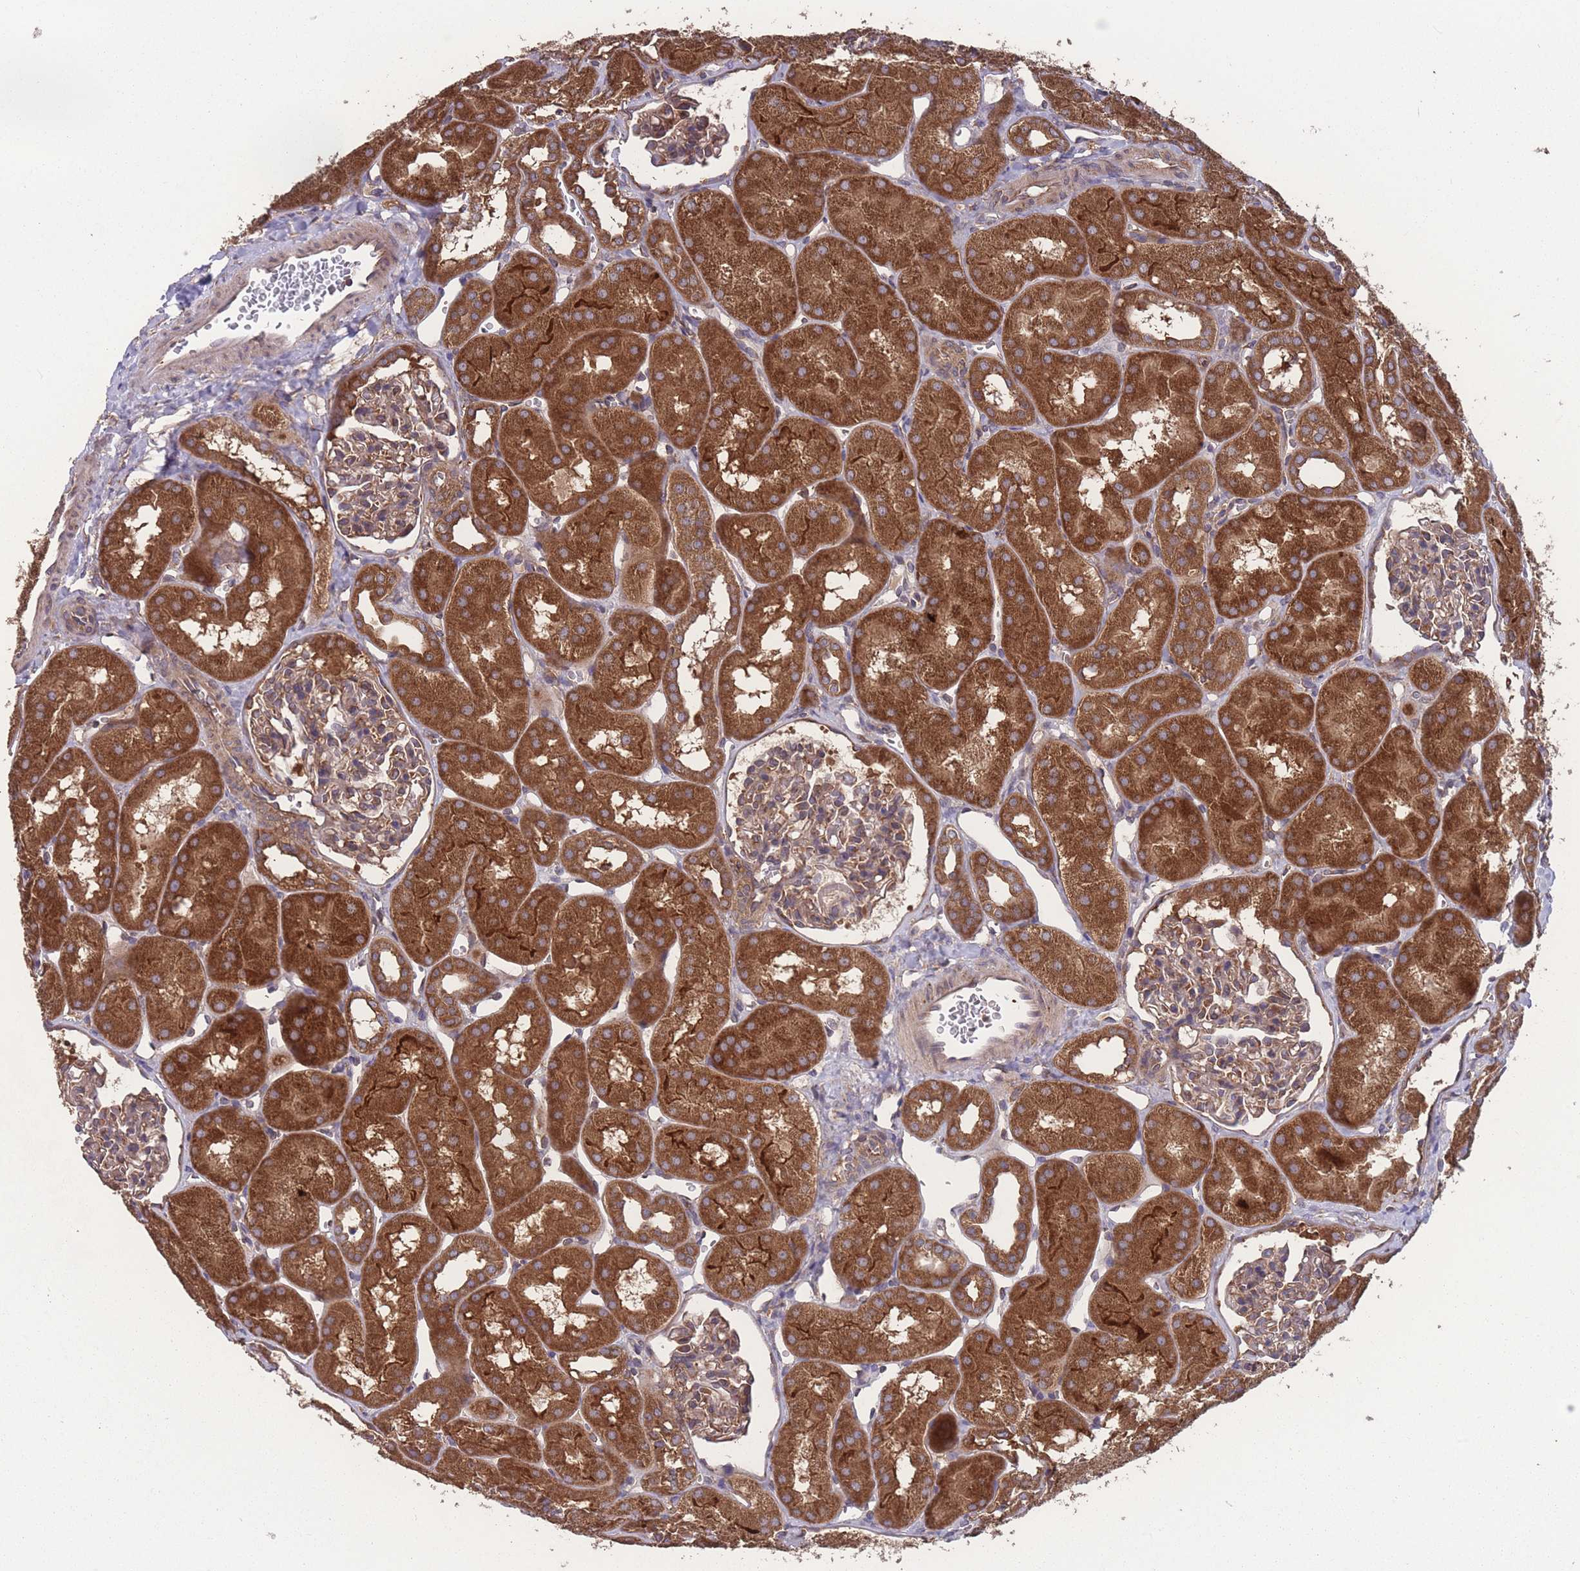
{"staining": {"intensity": "weak", "quantity": "25%-75%", "location": "cytoplasmic/membranous"}, "tissue": "kidney", "cell_type": "Cells in glomeruli", "image_type": "normal", "snomed": [{"axis": "morphology", "description": "Normal tissue, NOS"}, {"axis": "topography", "description": "Kidney"}, {"axis": "topography", "description": "Urinary bladder"}], "caption": "IHC micrograph of benign kidney stained for a protein (brown), which displays low levels of weak cytoplasmic/membranous staining in about 25%-75% of cells in glomeruli.", "gene": "ZPR1", "patient": {"sex": "male", "age": 16}}